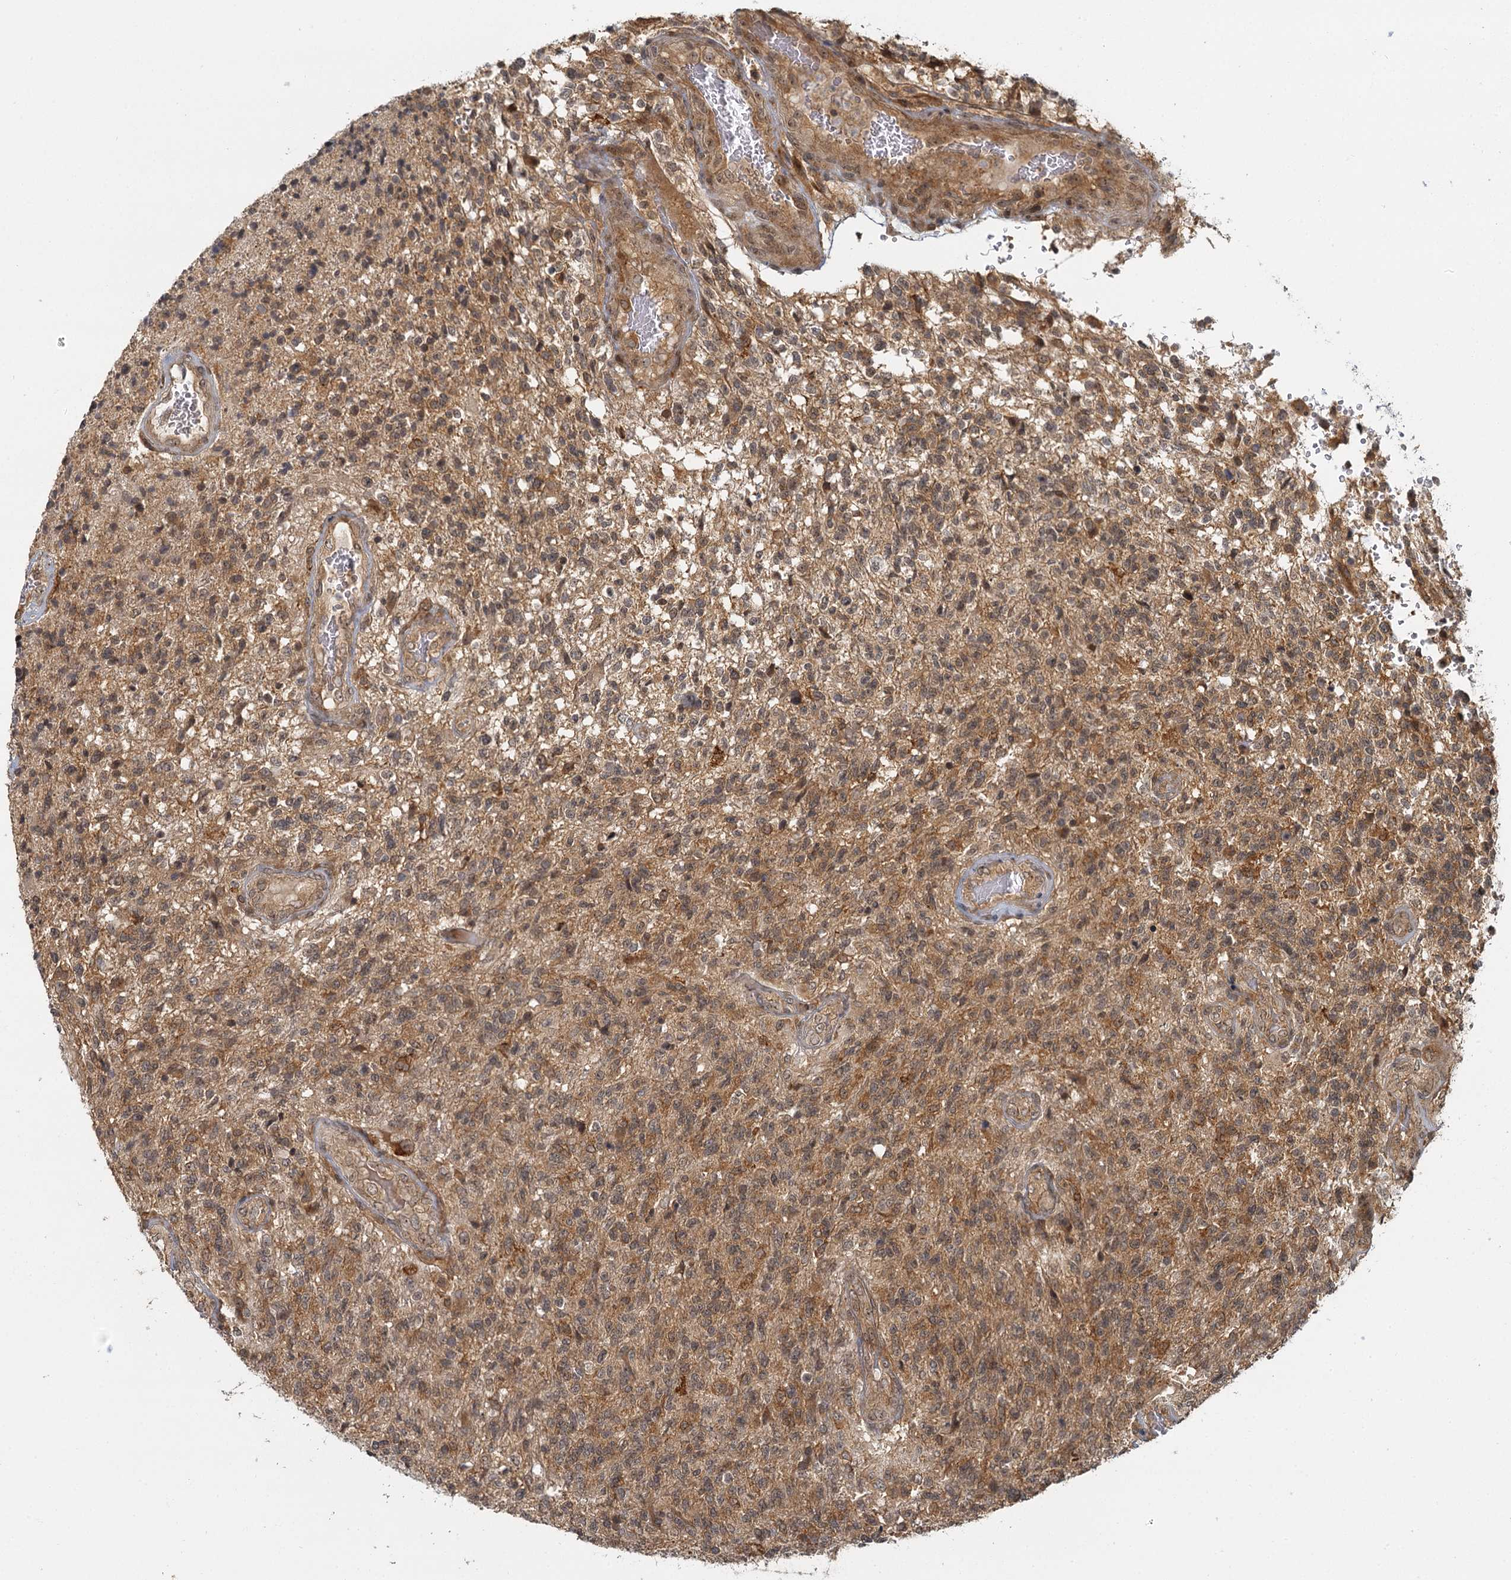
{"staining": {"intensity": "moderate", "quantity": "25%-75%", "location": "cytoplasmic/membranous"}, "tissue": "glioma", "cell_type": "Tumor cells", "image_type": "cancer", "snomed": [{"axis": "morphology", "description": "Glioma, malignant, High grade"}, {"axis": "topography", "description": "Brain"}], "caption": "Brown immunohistochemical staining in human glioma displays moderate cytoplasmic/membranous positivity in about 25%-75% of tumor cells.", "gene": "ZNF549", "patient": {"sex": "male", "age": 56}}